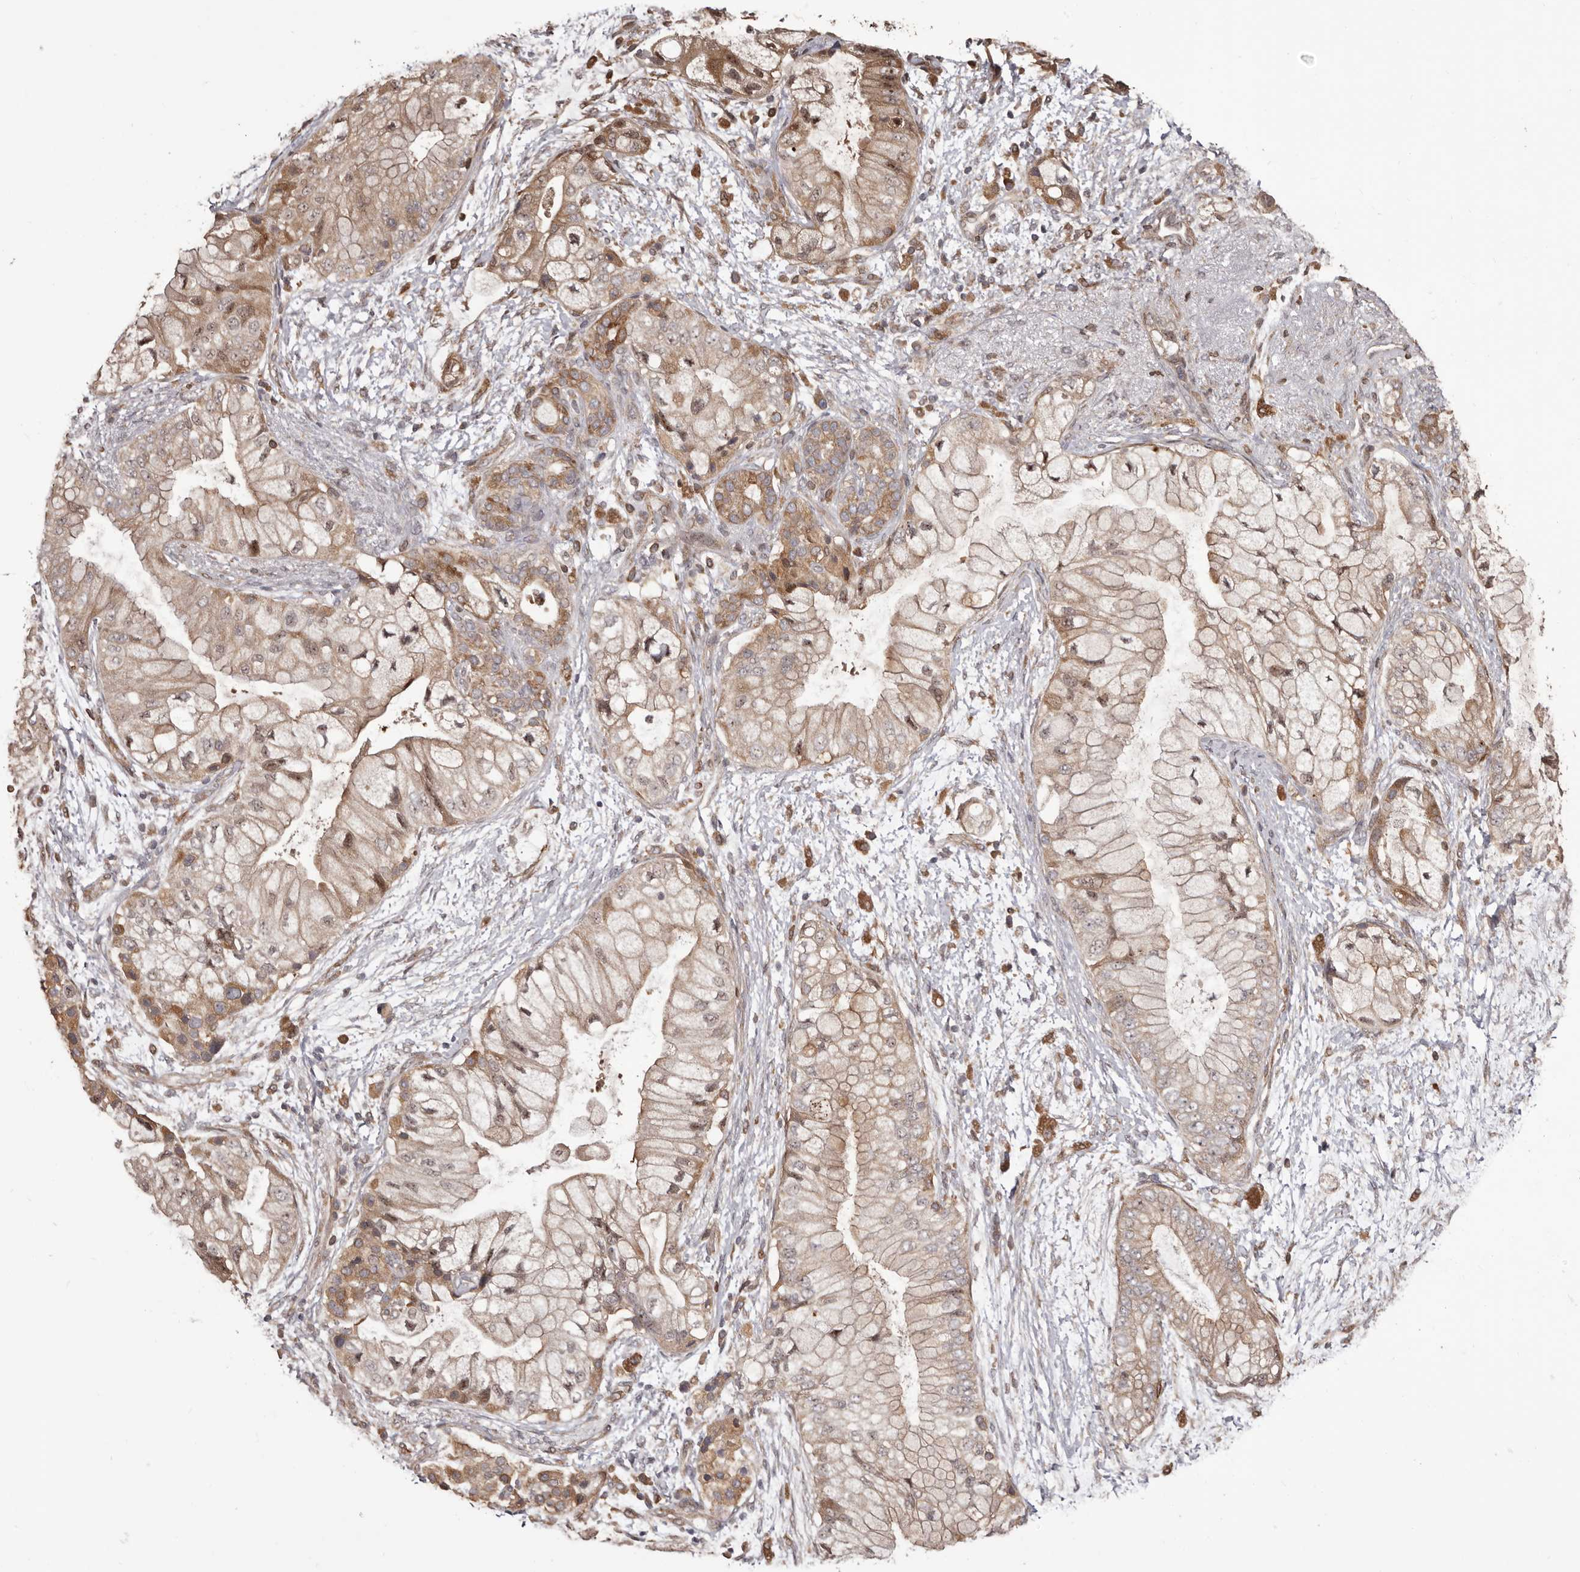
{"staining": {"intensity": "moderate", "quantity": "<25%", "location": "cytoplasmic/membranous,nuclear"}, "tissue": "pancreatic cancer", "cell_type": "Tumor cells", "image_type": "cancer", "snomed": [{"axis": "morphology", "description": "Adenocarcinoma, NOS"}, {"axis": "topography", "description": "Pancreas"}], "caption": "IHC (DAB (3,3'-diaminobenzidine)) staining of human adenocarcinoma (pancreatic) shows moderate cytoplasmic/membranous and nuclear protein positivity in approximately <25% of tumor cells.", "gene": "ZCCHC7", "patient": {"sex": "male", "age": 53}}